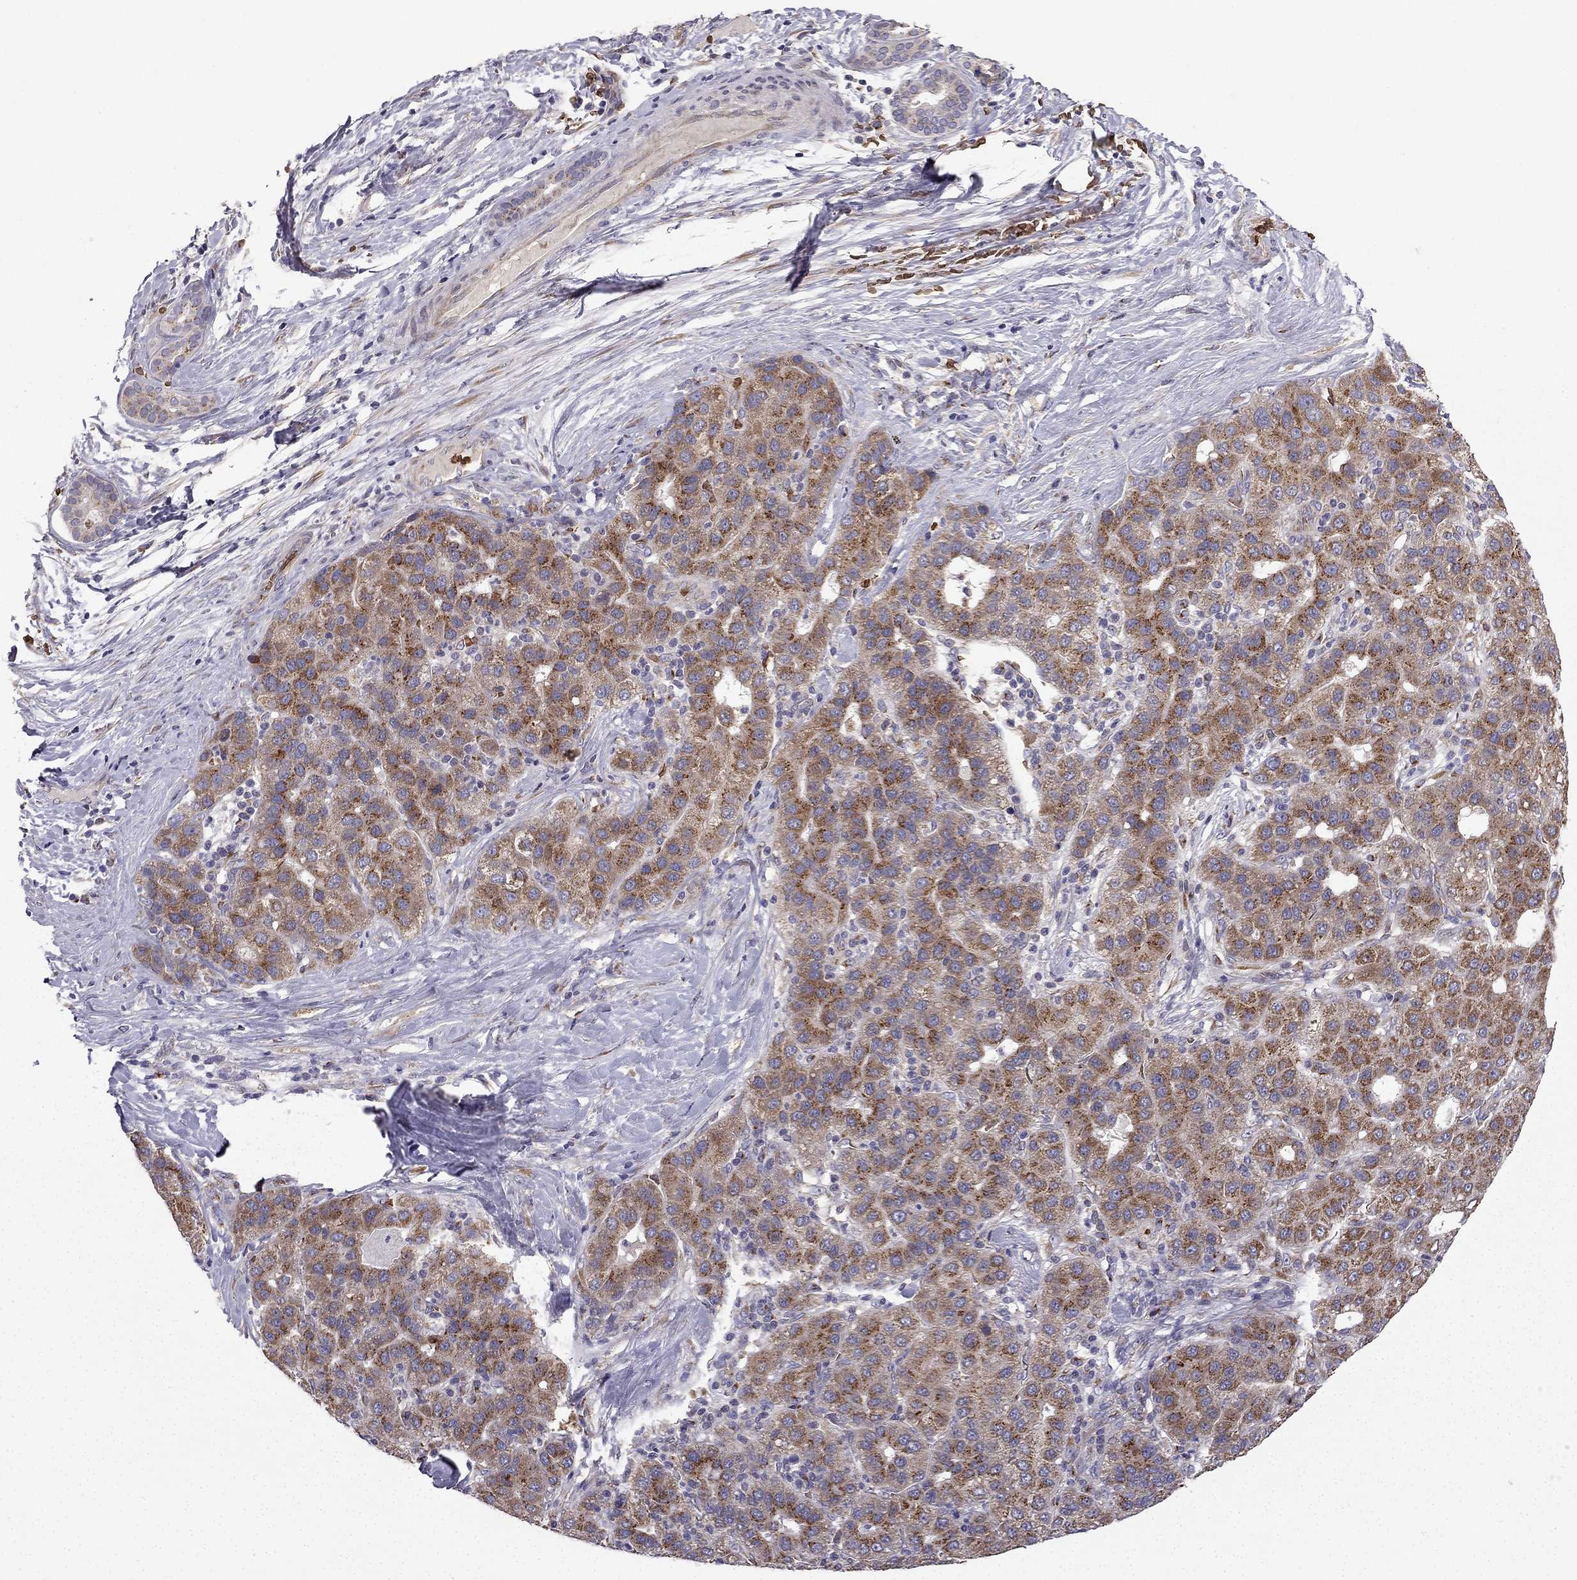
{"staining": {"intensity": "strong", "quantity": "25%-75%", "location": "cytoplasmic/membranous"}, "tissue": "liver cancer", "cell_type": "Tumor cells", "image_type": "cancer", "snomed": [{"axis": "morphology", "description": "Carcinoma, Hepatocellular, NOS"}, {"axis": "topography", "description": "Liver"}], "caption": "A high amount of strong cytoplasmic/membranous staining is appreciated in about 25%-75% of tumor cells in liver hepatocellular carcinoma tissue.", "gene": "B4GALT7", "patient": {"sex": "male", "age": 65}}